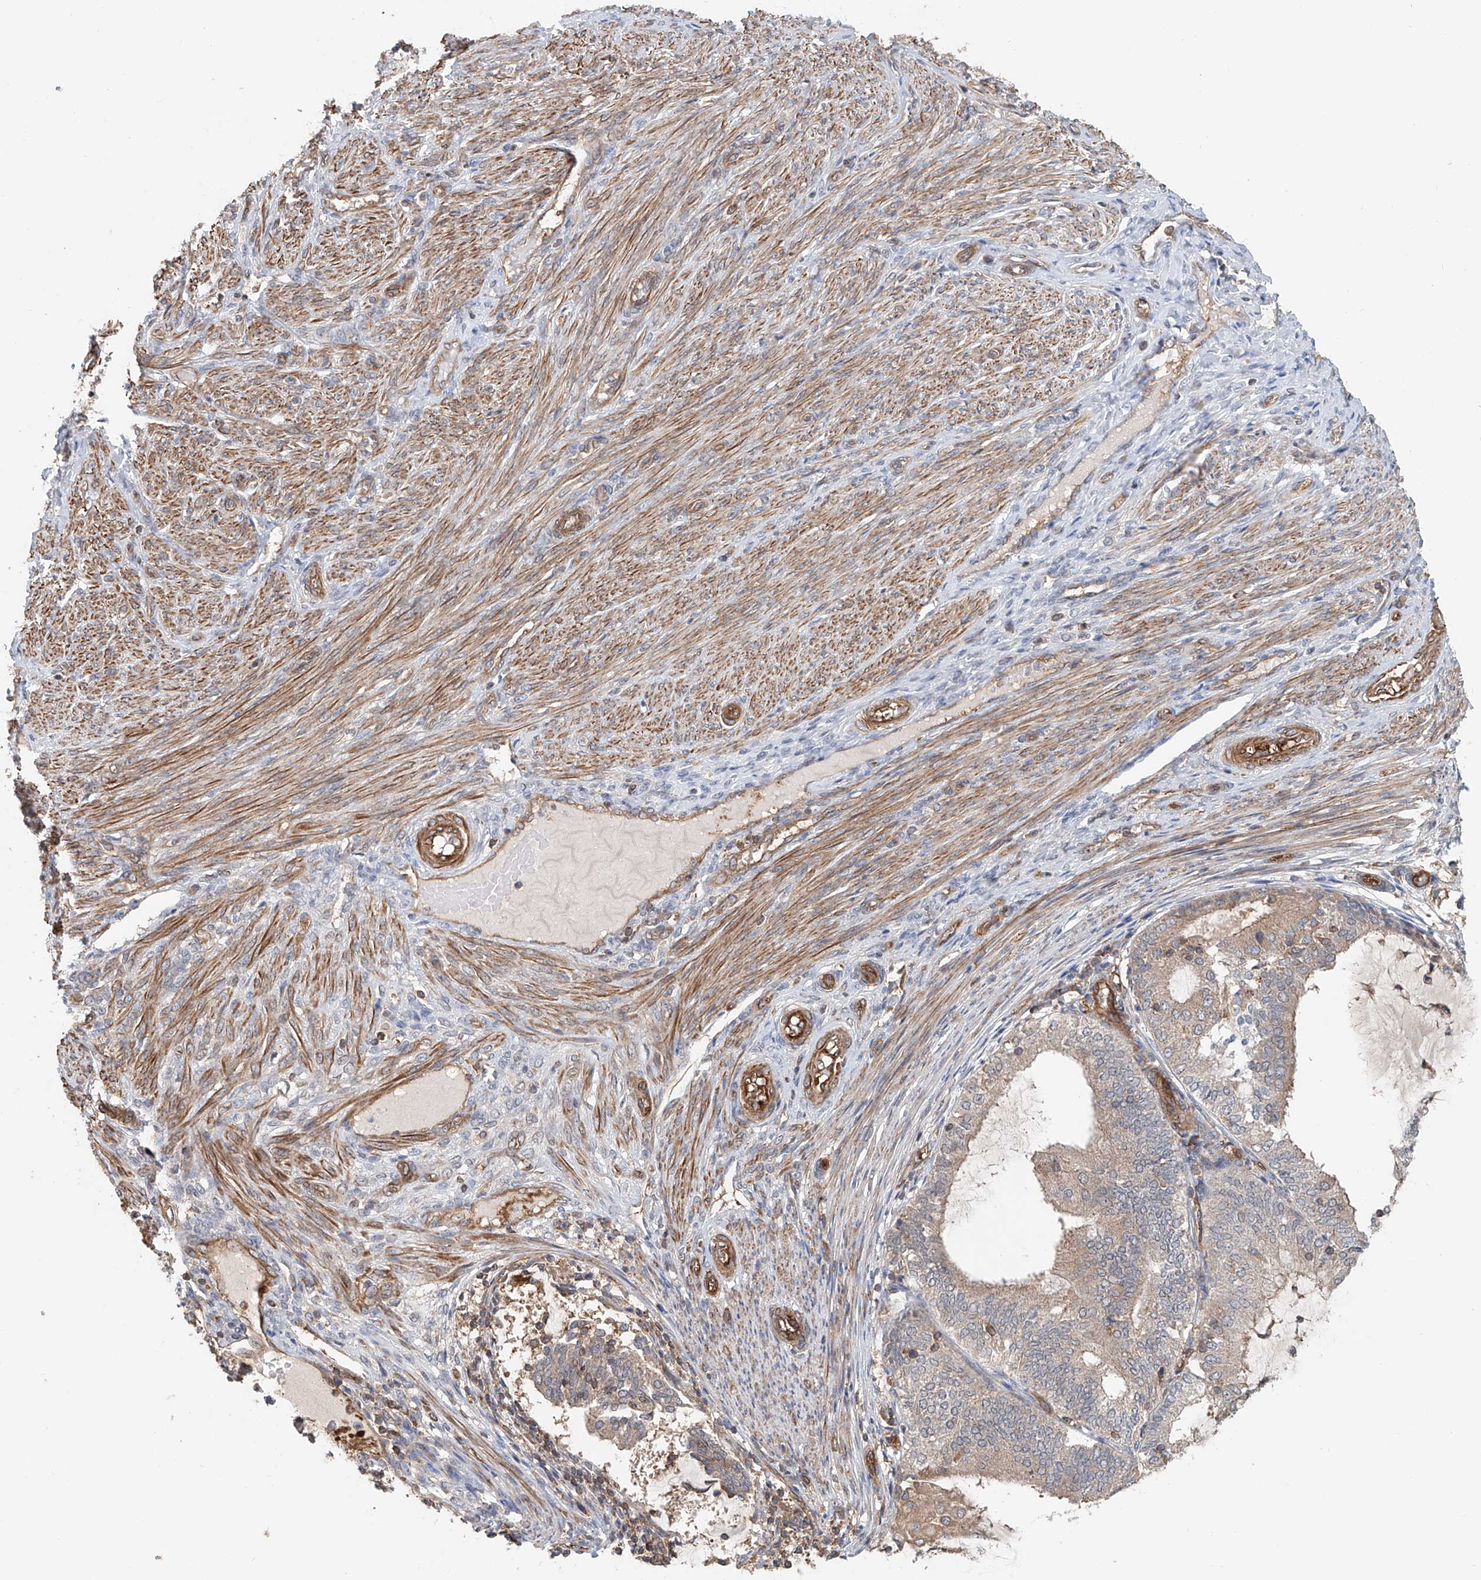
{"staining": {"intensity": "weak", "quantity": "25%-75%", "location": "cytoplasmic/membranous"}, "tissue": "endometrial cancer", "cell_type": "Tumor cells", "image_type": "cancer", "snomed": [{"axis": "morphology", "description": "Adenocarcinoma, NOS"}, {"axis": "topography", "description": "Endometrium"}], "caption": "Endometrial adenocarcinoma stained with DAB IHC shows low levels of weak cytoplasmic/membranous positivity in about 25%-75% of tumor cells. The protein of interest is shown in brown color, while the nuclei are stained blue.", "gene": "FRYL", "patient": {"sex": "female", "age": 81}}